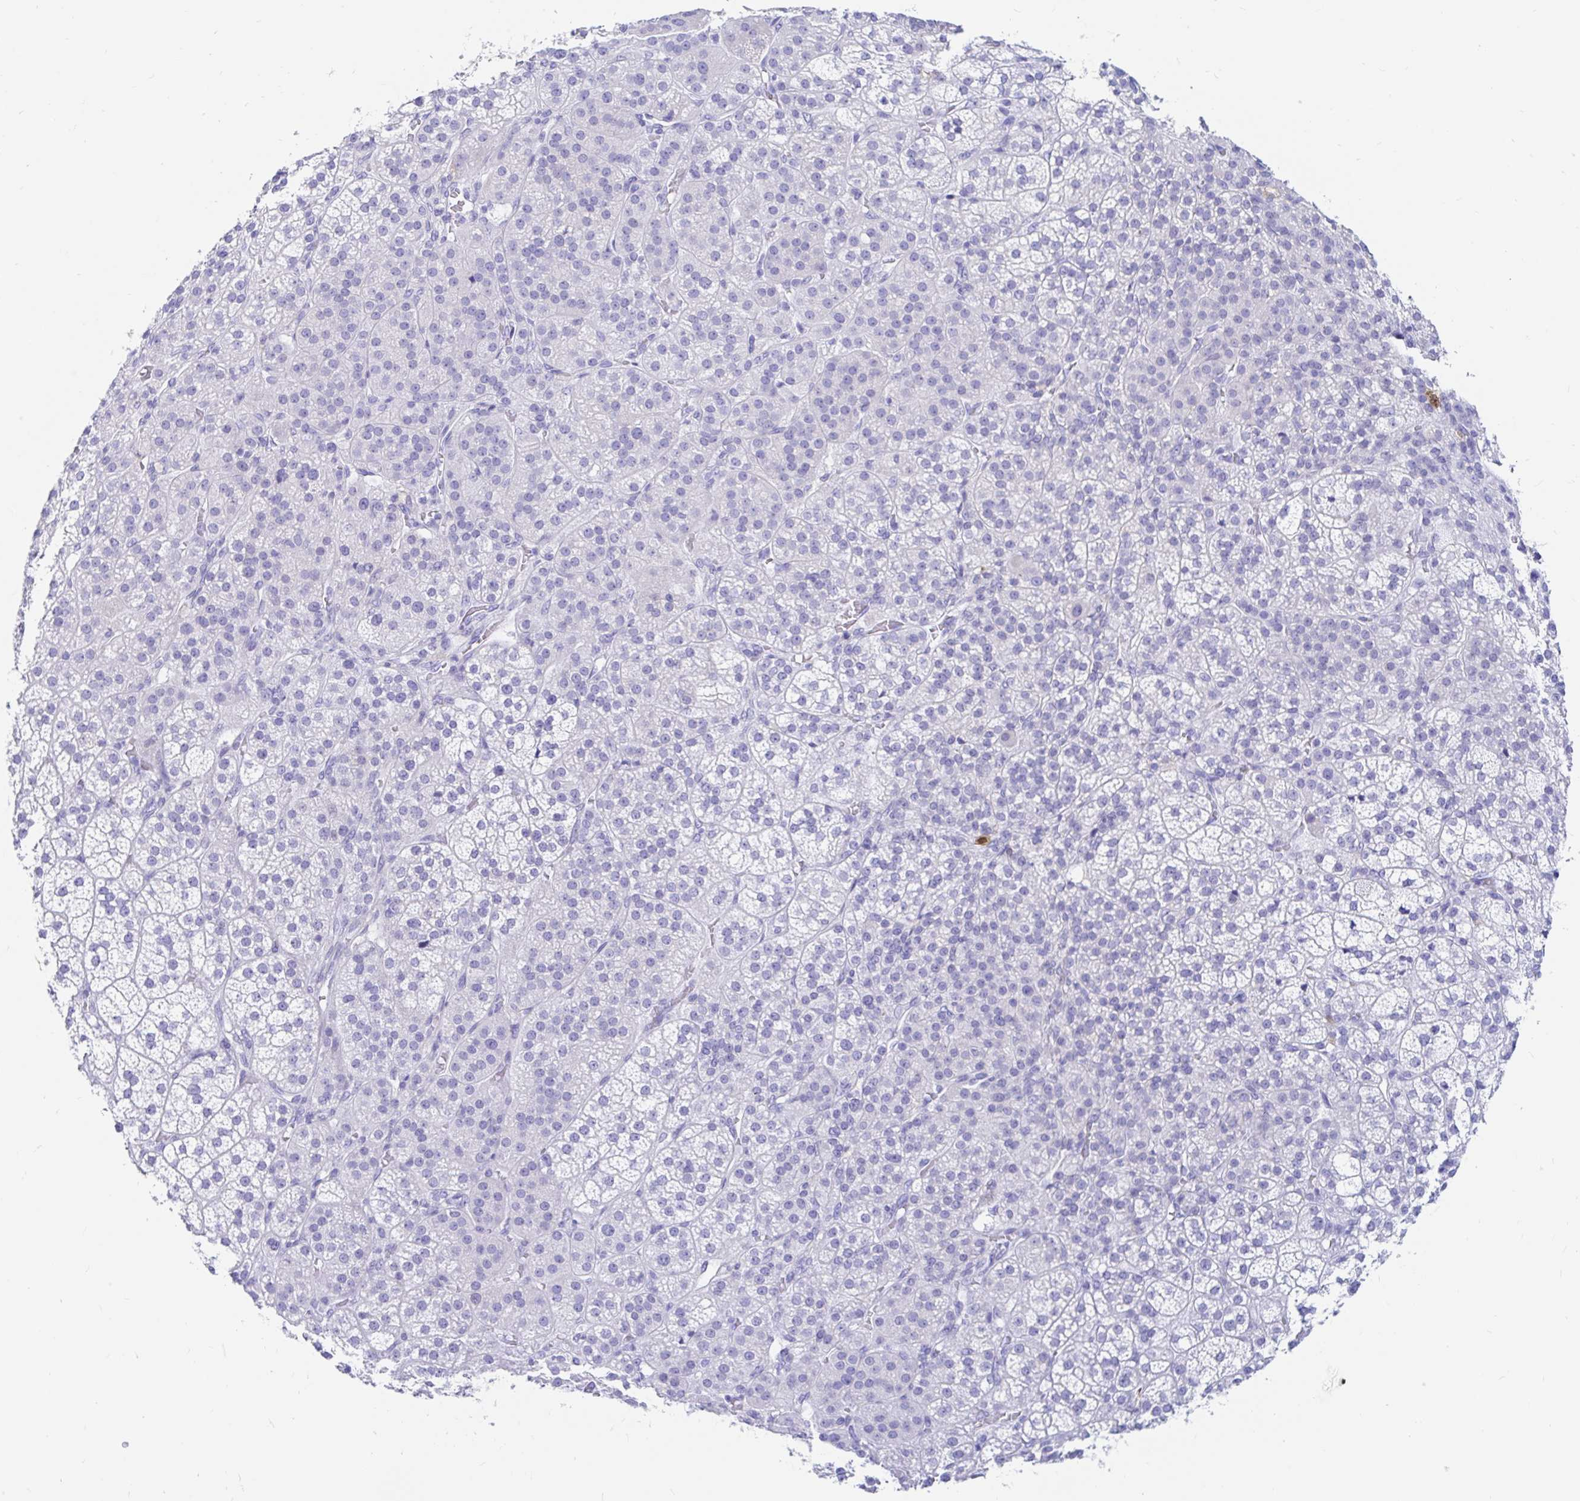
{"staining": {"intensity": "negative", "quantity": "none", "location": "none"}, "tissue": "adrenal gland", "cell_type": "Glandular cells", "image_type": "normal", "snomed": [{"axis": "morphology", "description": "Normal tissue, NOS"}, {"axis": "topography", "description": "Adrenal gland"}], "caption": "High power microscopy histopathology image of an IHC histopathology image of unremarkable adrenal gland, revealing no significant staining in glandular cells.", "gene": "PPP1R1B", "patient": {"sex": "female", "age": 60}}